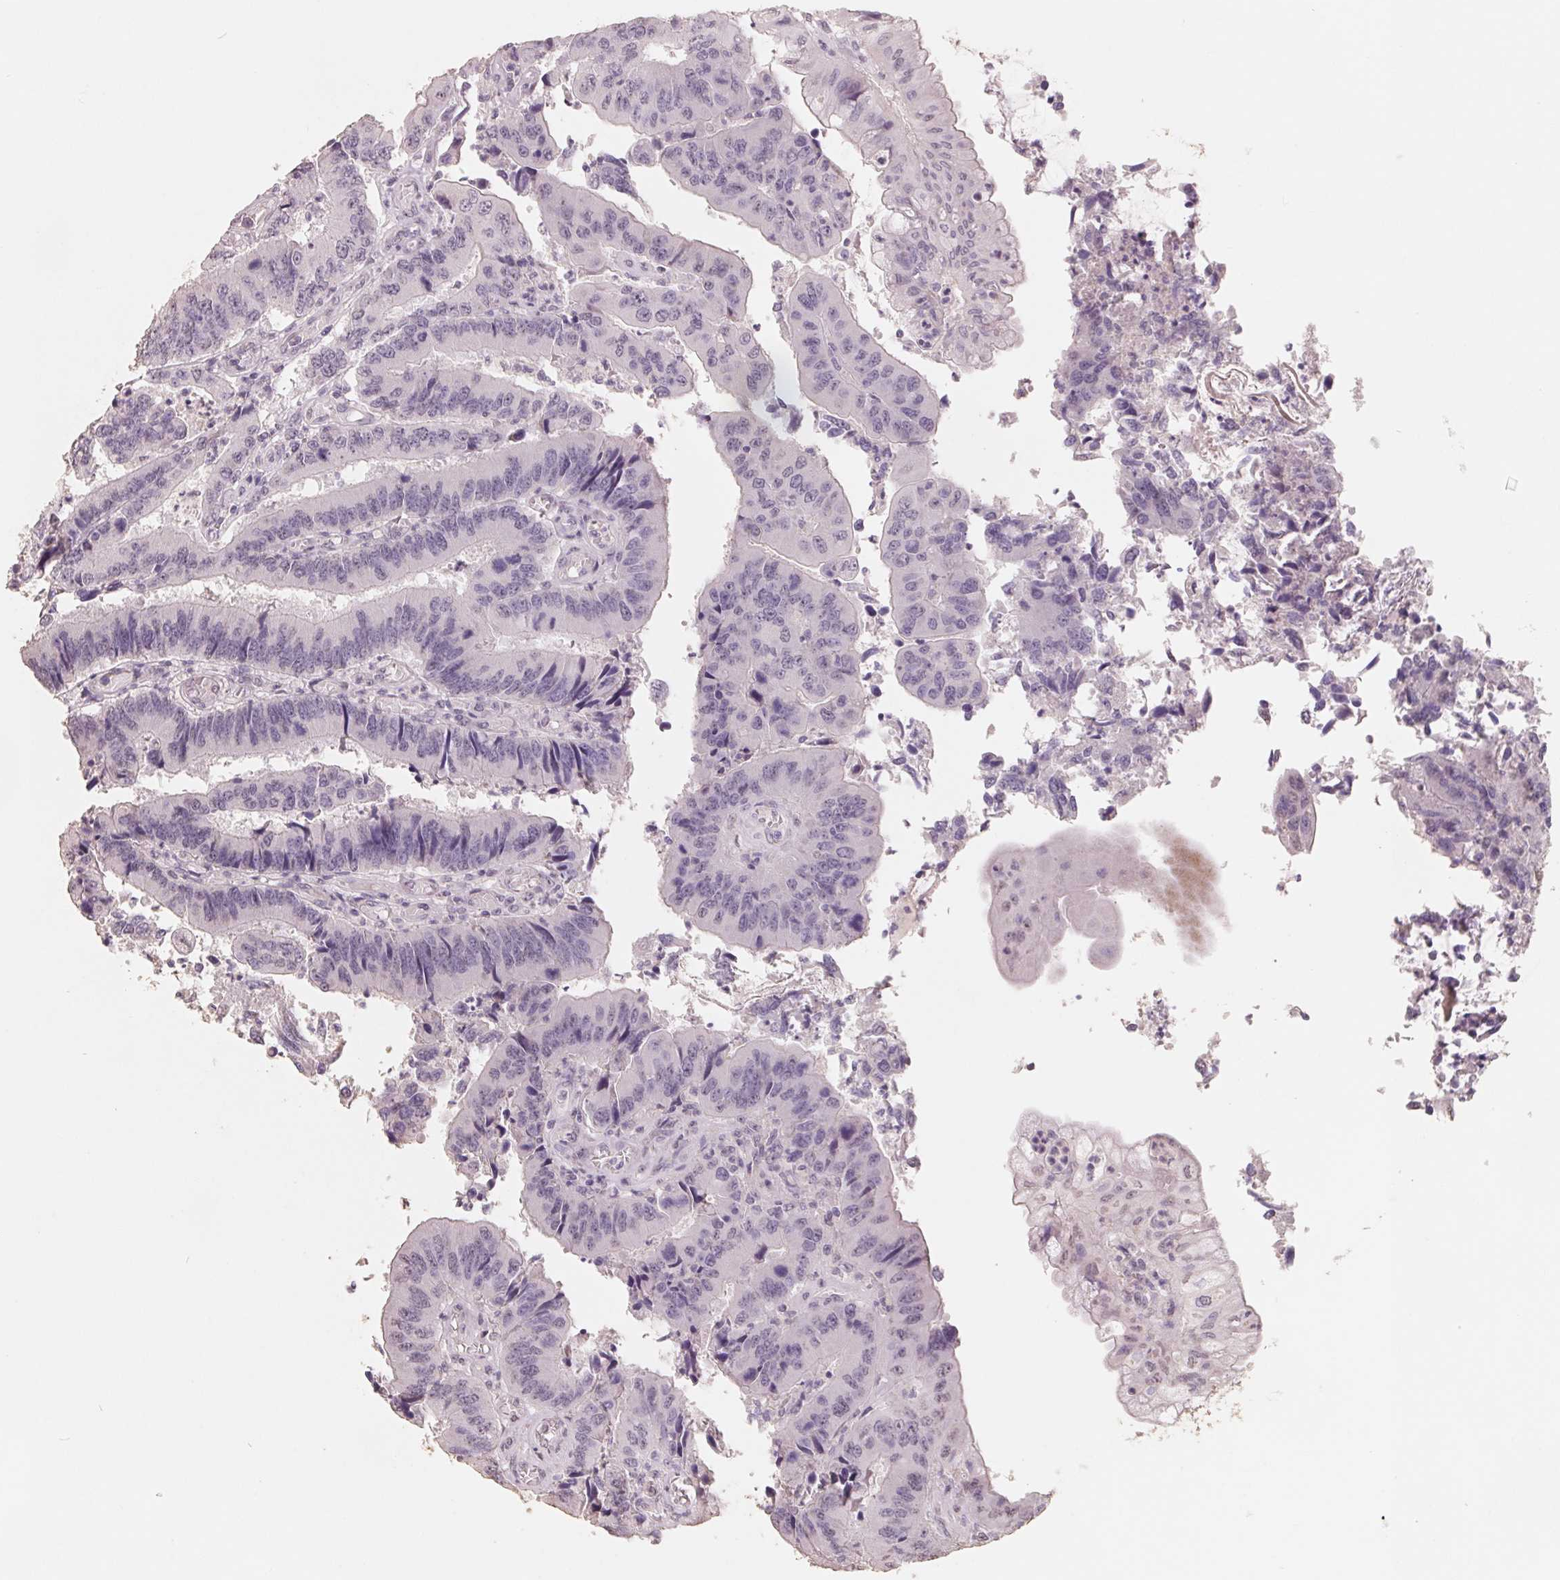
{"staining": {"intensity": "negative", "quantity": "none", "location": "none"}, "tissue": "colorectal cancer", "cell_type": "Tumor cells", "image_type": "cancer", "snomed": [{"axis": "morphology", "description": "Adenocarcinoma, NOS"}, {"axis": "topography", "description": "Colon"}], "caption": "This is an immunohistochemistry (IHC) histopathology image of colorectal cancer (adenocarcinoma). There is no expression in tumor cells.", "gene": "FTCD", "patient": {"sex": "female", "age": 67}}